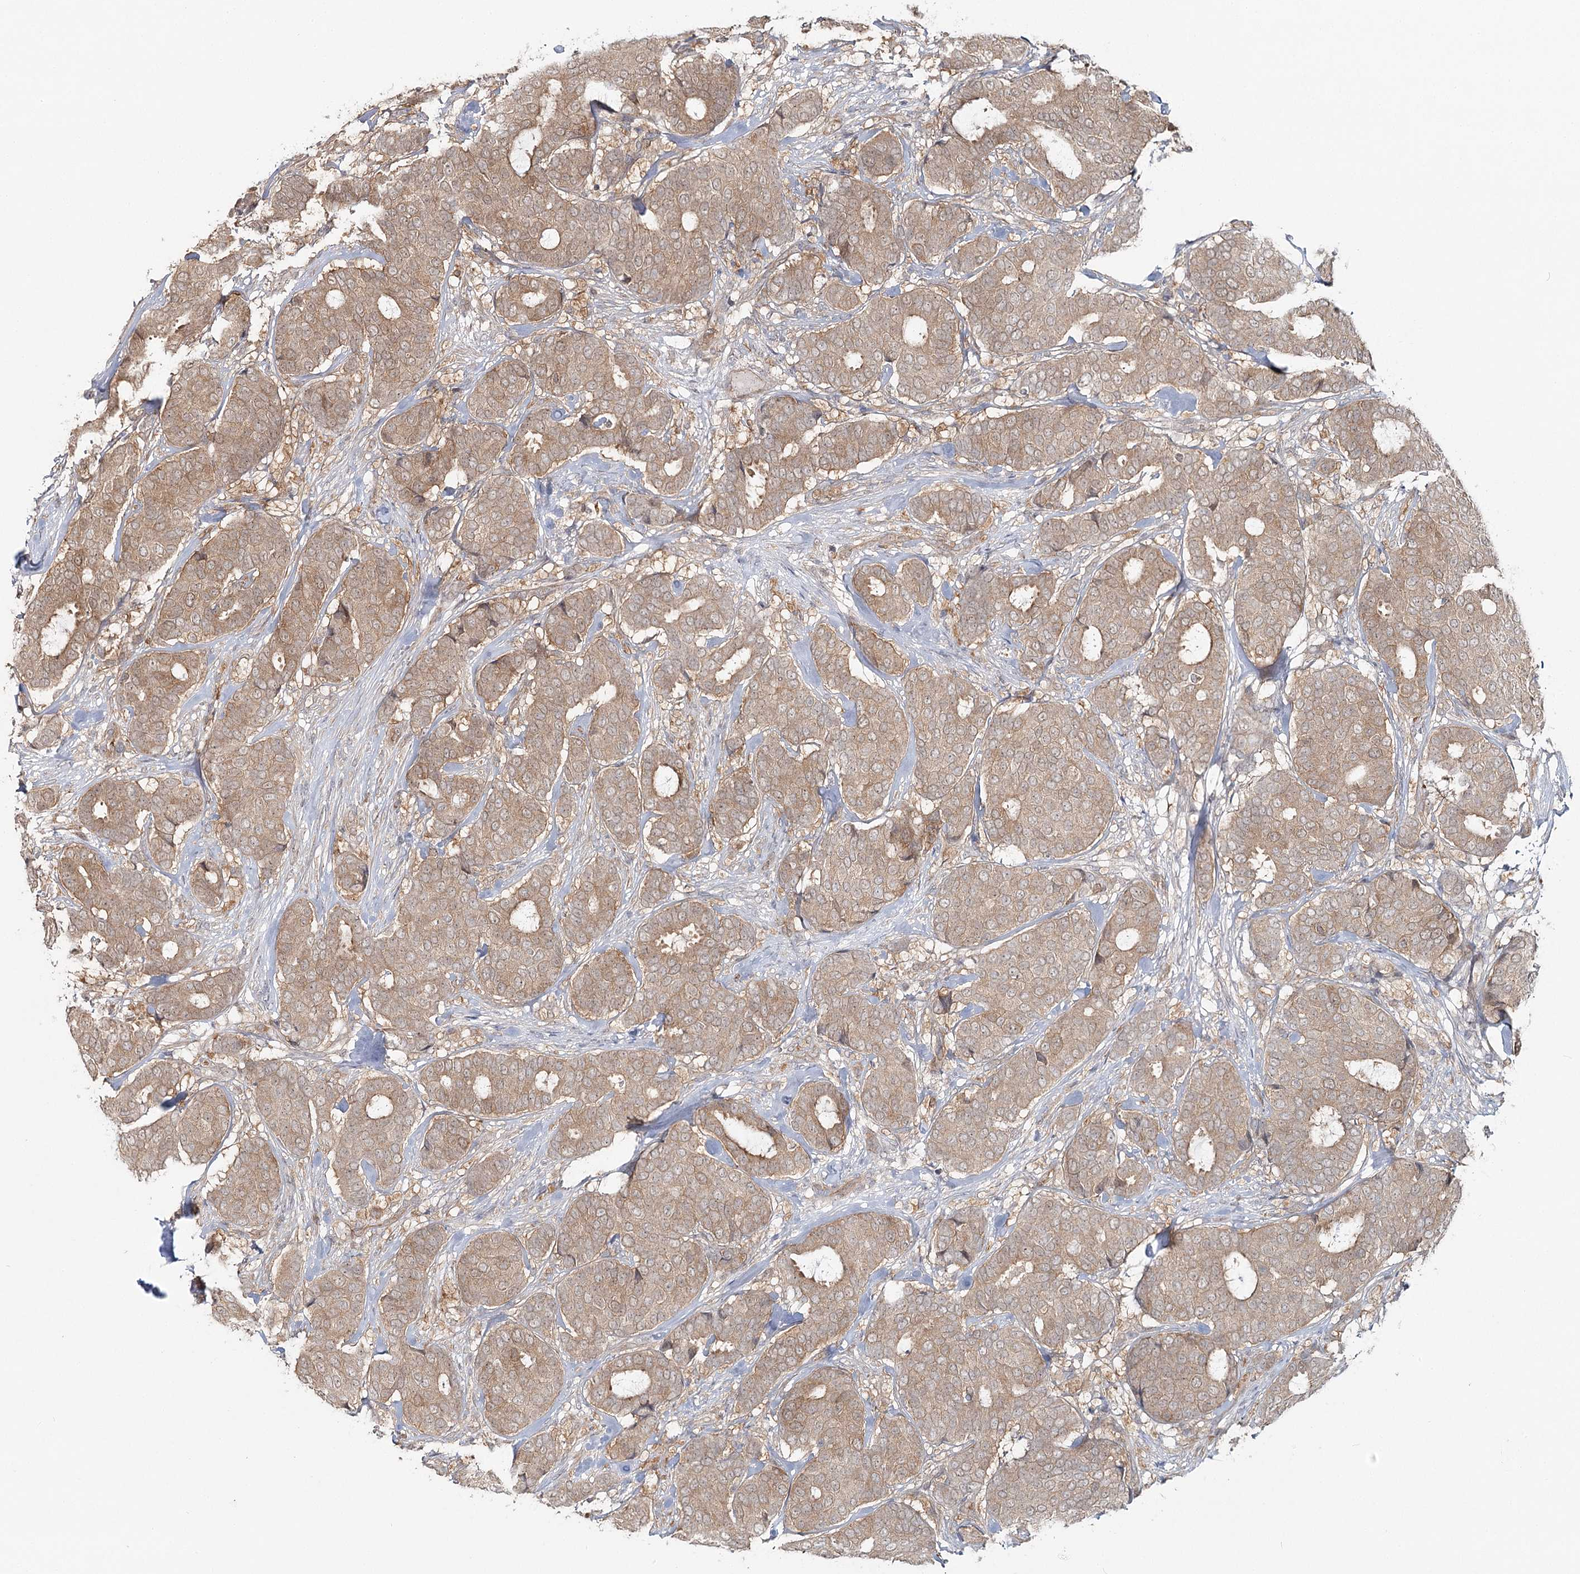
{"staining": {"intensity": "moderate", "quantity": ">75%", "location": "cytoplasmic/membranous"}, "tissue": "breast cancer", "cell_type": "Tumor cells", "image_type": "cancer", "snomed": [{"axis": "morphology", "description": "Duct carcinoma"}, {"axis": "topography", "description": "Breast"}], "caption": "Immunohistochemistry (IHC) micrograph of neoplastic tissue: invasive ductal carcinoma (breast) stained using immunohistochemistry demonstrates medium levels of moderate protein expression localized specifically in the cytoplasmic/membranous of tumor cells, appearing as a cytoplasmic/membranous brown color.", "gene": "FAM120B", "patient": {"sex": "female", "age": 75}}